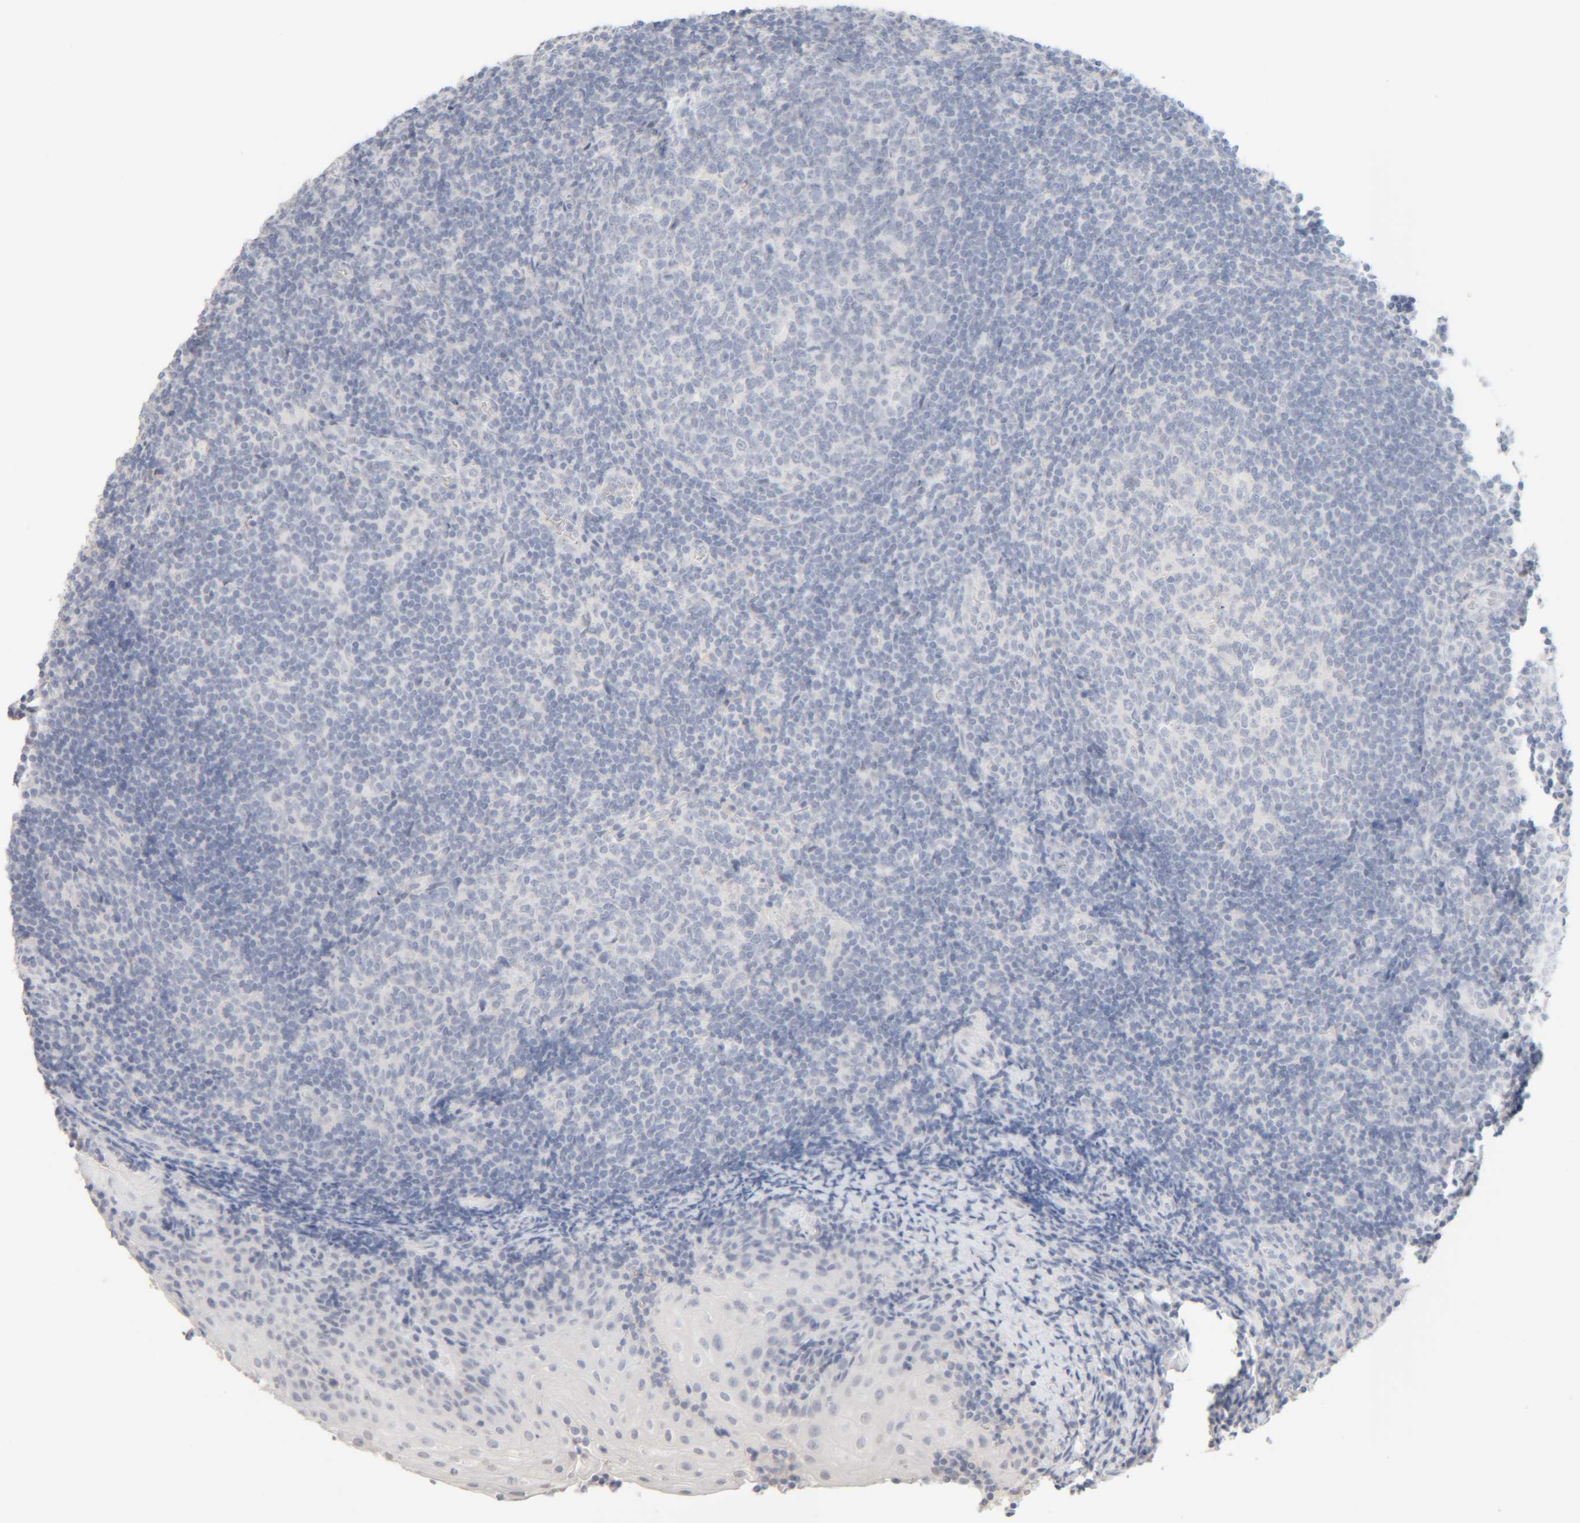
{"staining": {"intensity": "negative", "quantity": "none", "location": "none"}, "tissue": "tonsil", "cell_type": "Germinal center cells", "image_type": "normal", "snomed": [{"axis": "morphology", "description": "Normal tissue, NOS"}, {"axis": "topography", "description": "Tonsil"}], "caption": "Histopathology image shows no protein staining in germinal center cells of unremarkable tonsil. Nuclei are stained in blue.", "gene": "RIDA", "patient": {"sex": "male", "age": 37}}